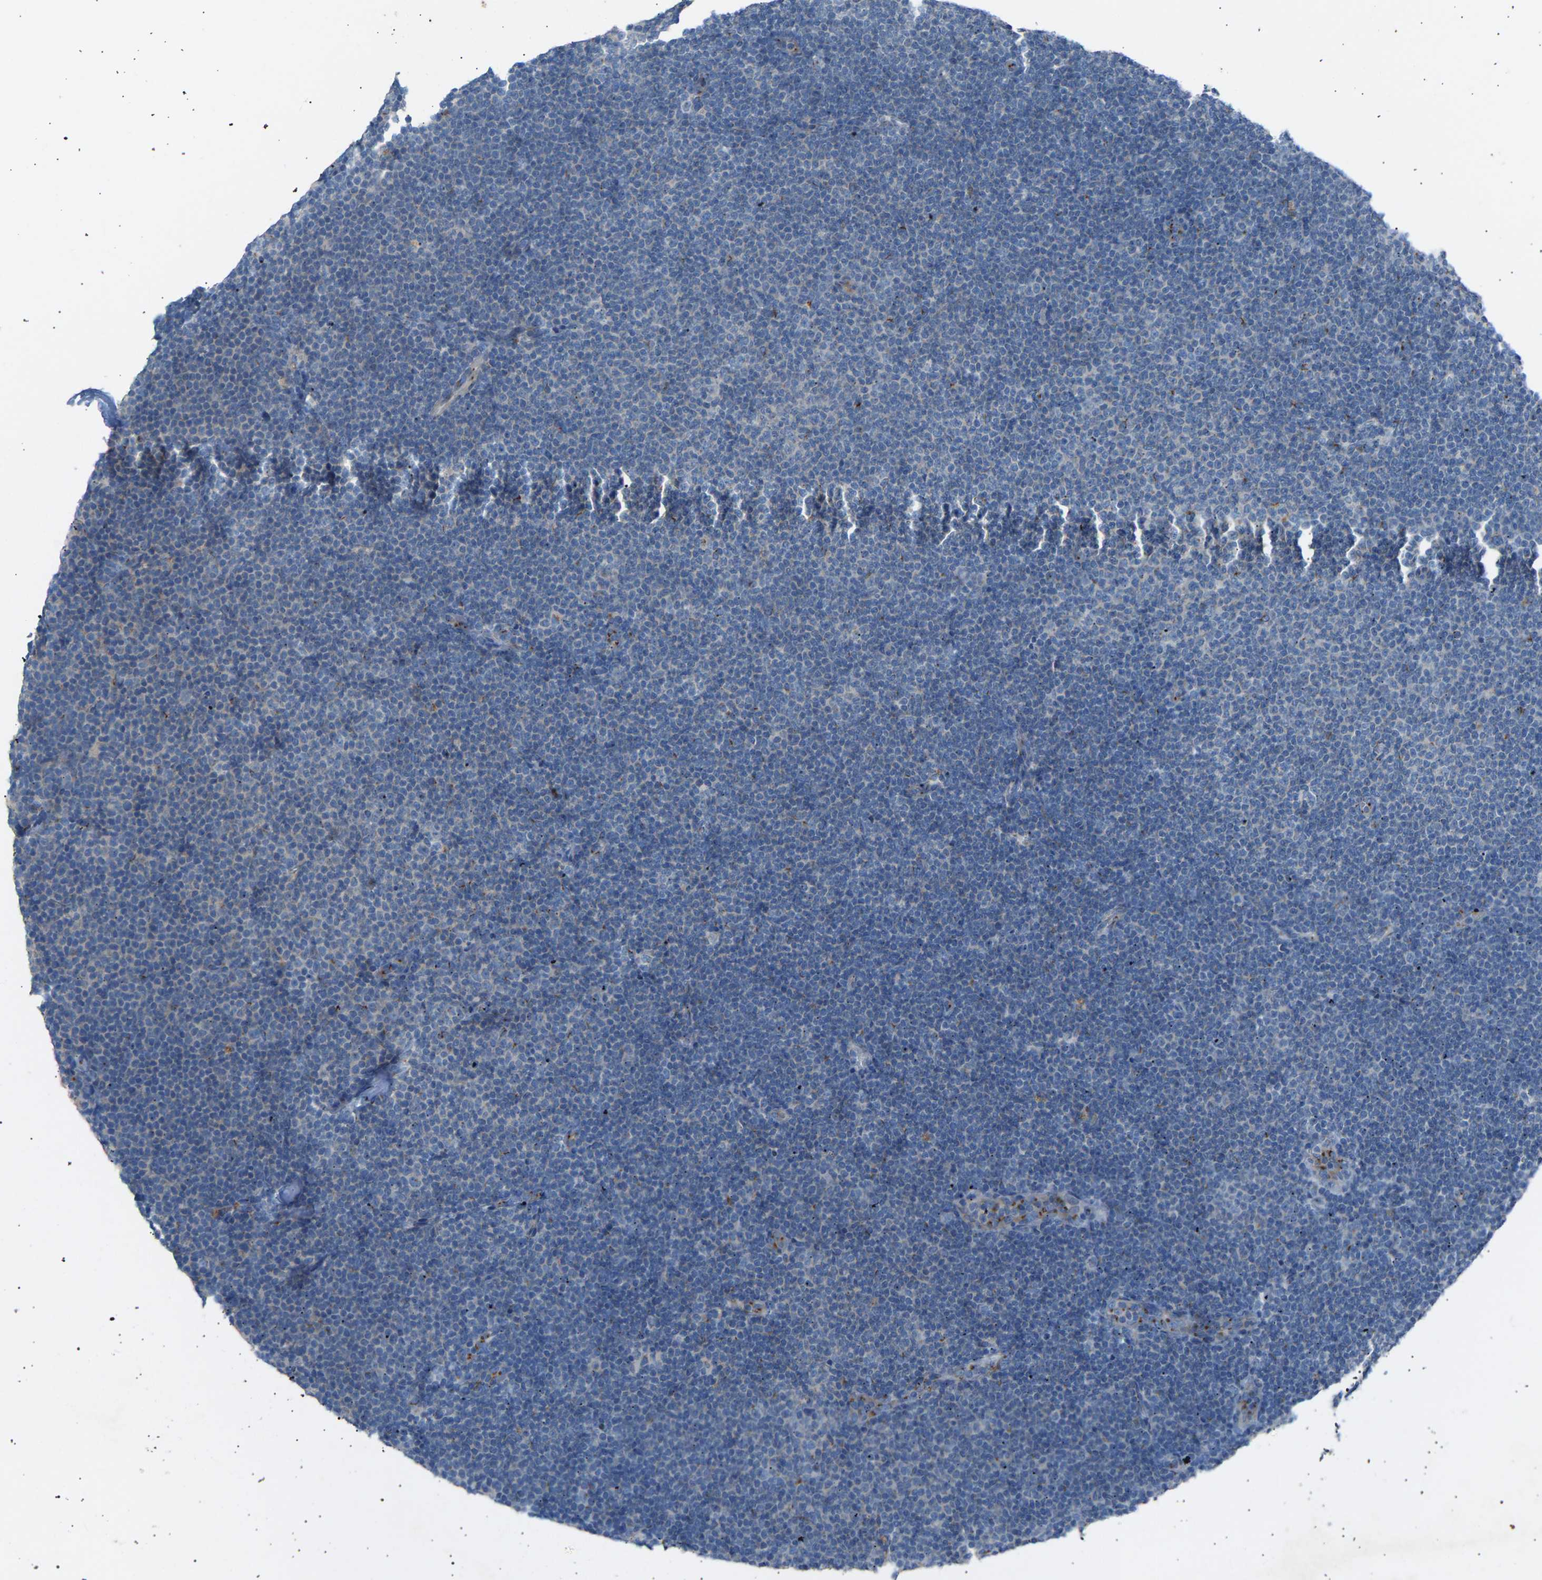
{"staining": {"intensity": "negative", "quantity": "none", "location": "none"}, "tissue": "lymphoma", "cell_type": "Tumor cells", "image_type": "cancer", "snomed": [{"axis": "morphology", "description": "Malignant lymphoma, non-Hodgkin's type, Low grade"}, {"axis": "topography", "description": "Lymph node"}], "caption": "Immunohistochemical staining of human lymphoma reveals no significant positivity in tumor cells.", "gene": "CYREN", "patient": {"sex": "female", "age": 53}}